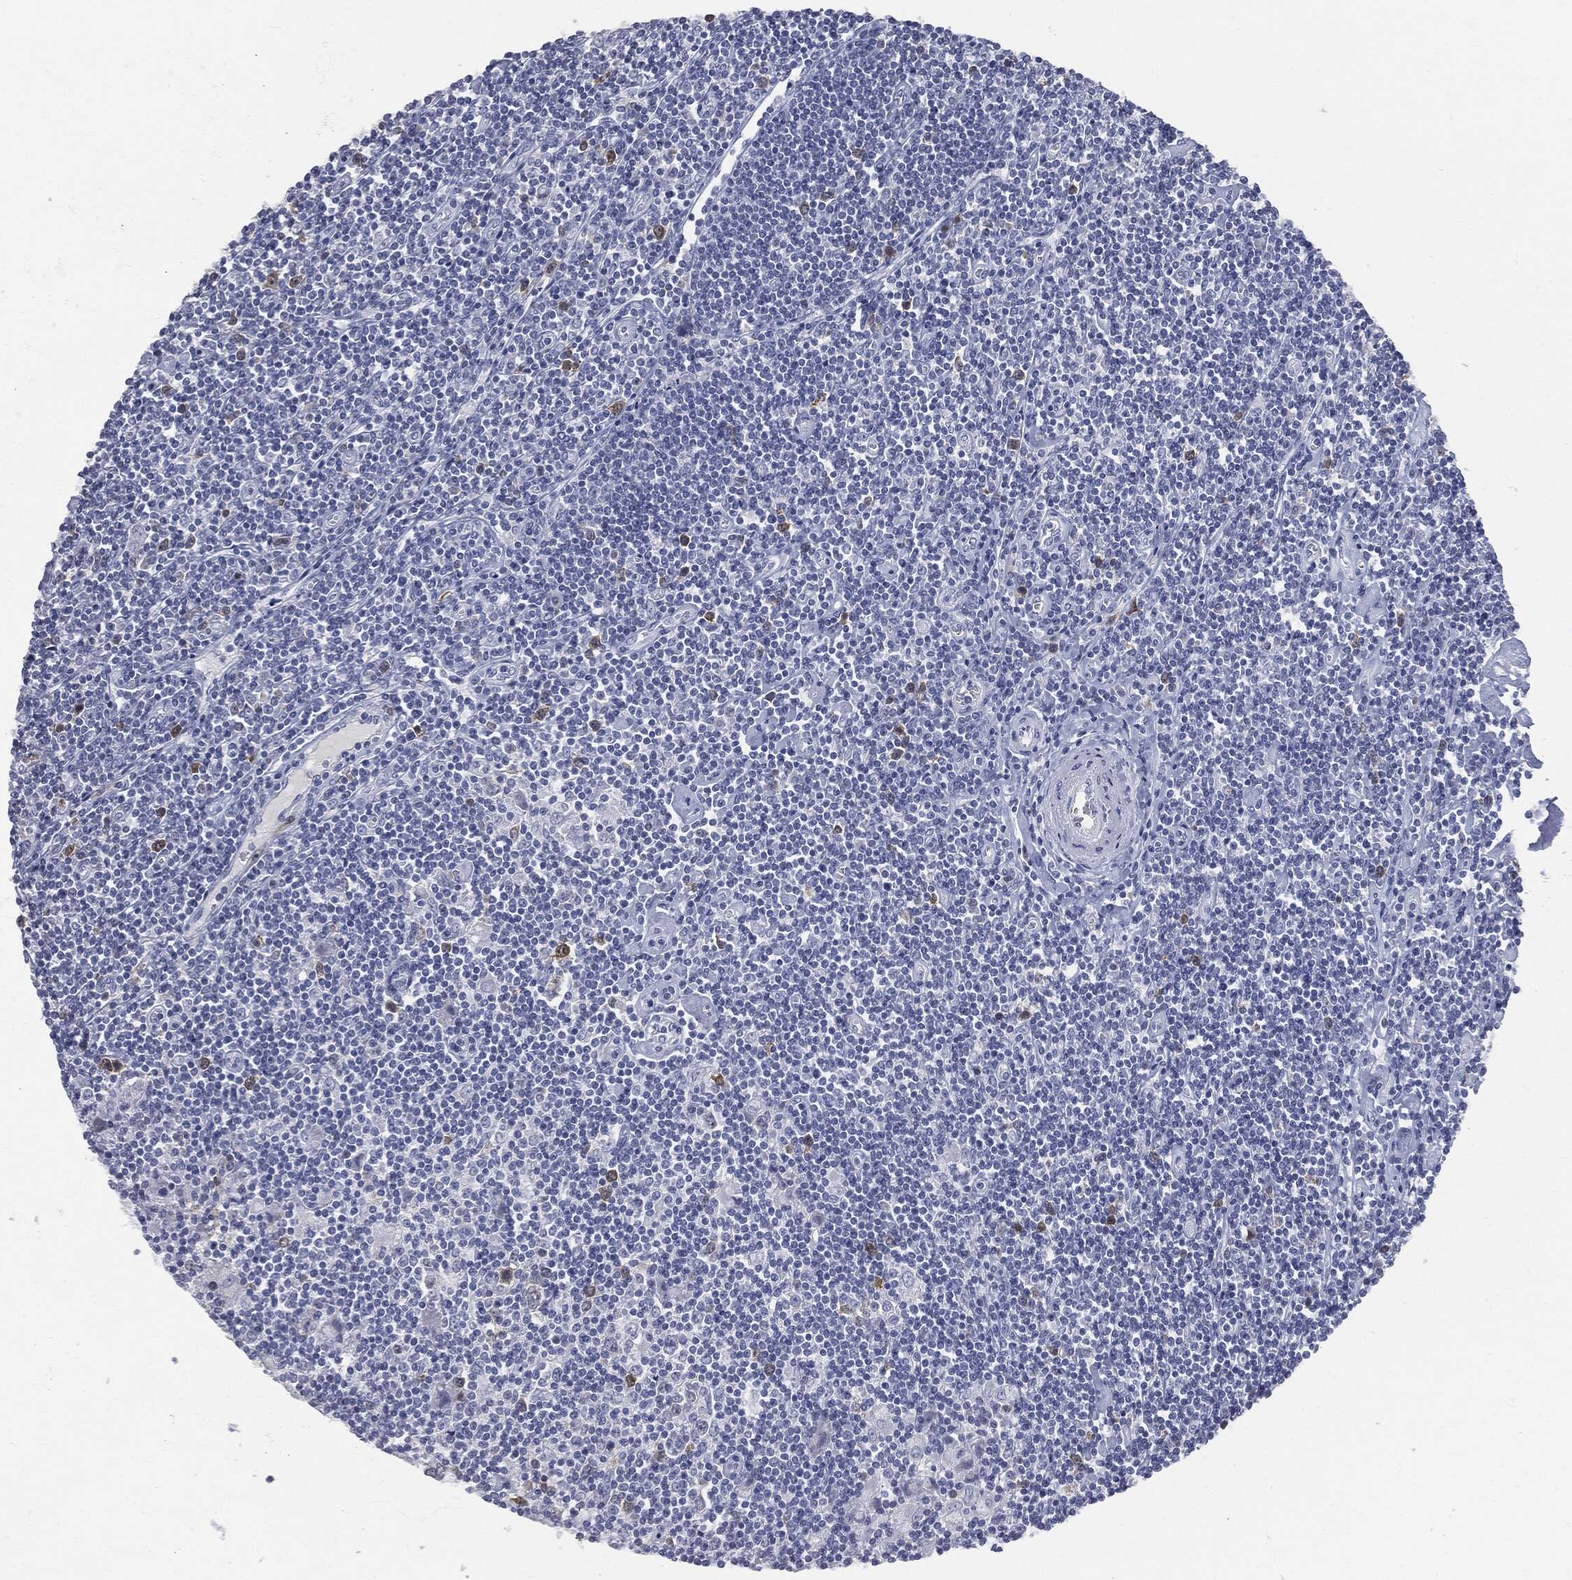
{"staining": {"intensity": "negative", "quantity": "none", "location": "none"}, "tissue": "lymphoma", "cell_type": "Tumor cells", "image_type": "cancer", "snomed": [{"axis": "morphology", "description": "Hodgkin's disease, NOS"}, {"axis": "topography", "description": "Lymph node"}], "caption": "This is an immunohistochemistry histopathology image of human Hodgkin's disease. There is no staining in tumor cells.", "gene": "UBE2C", "patient": {"sex": "male", "age": 40}}